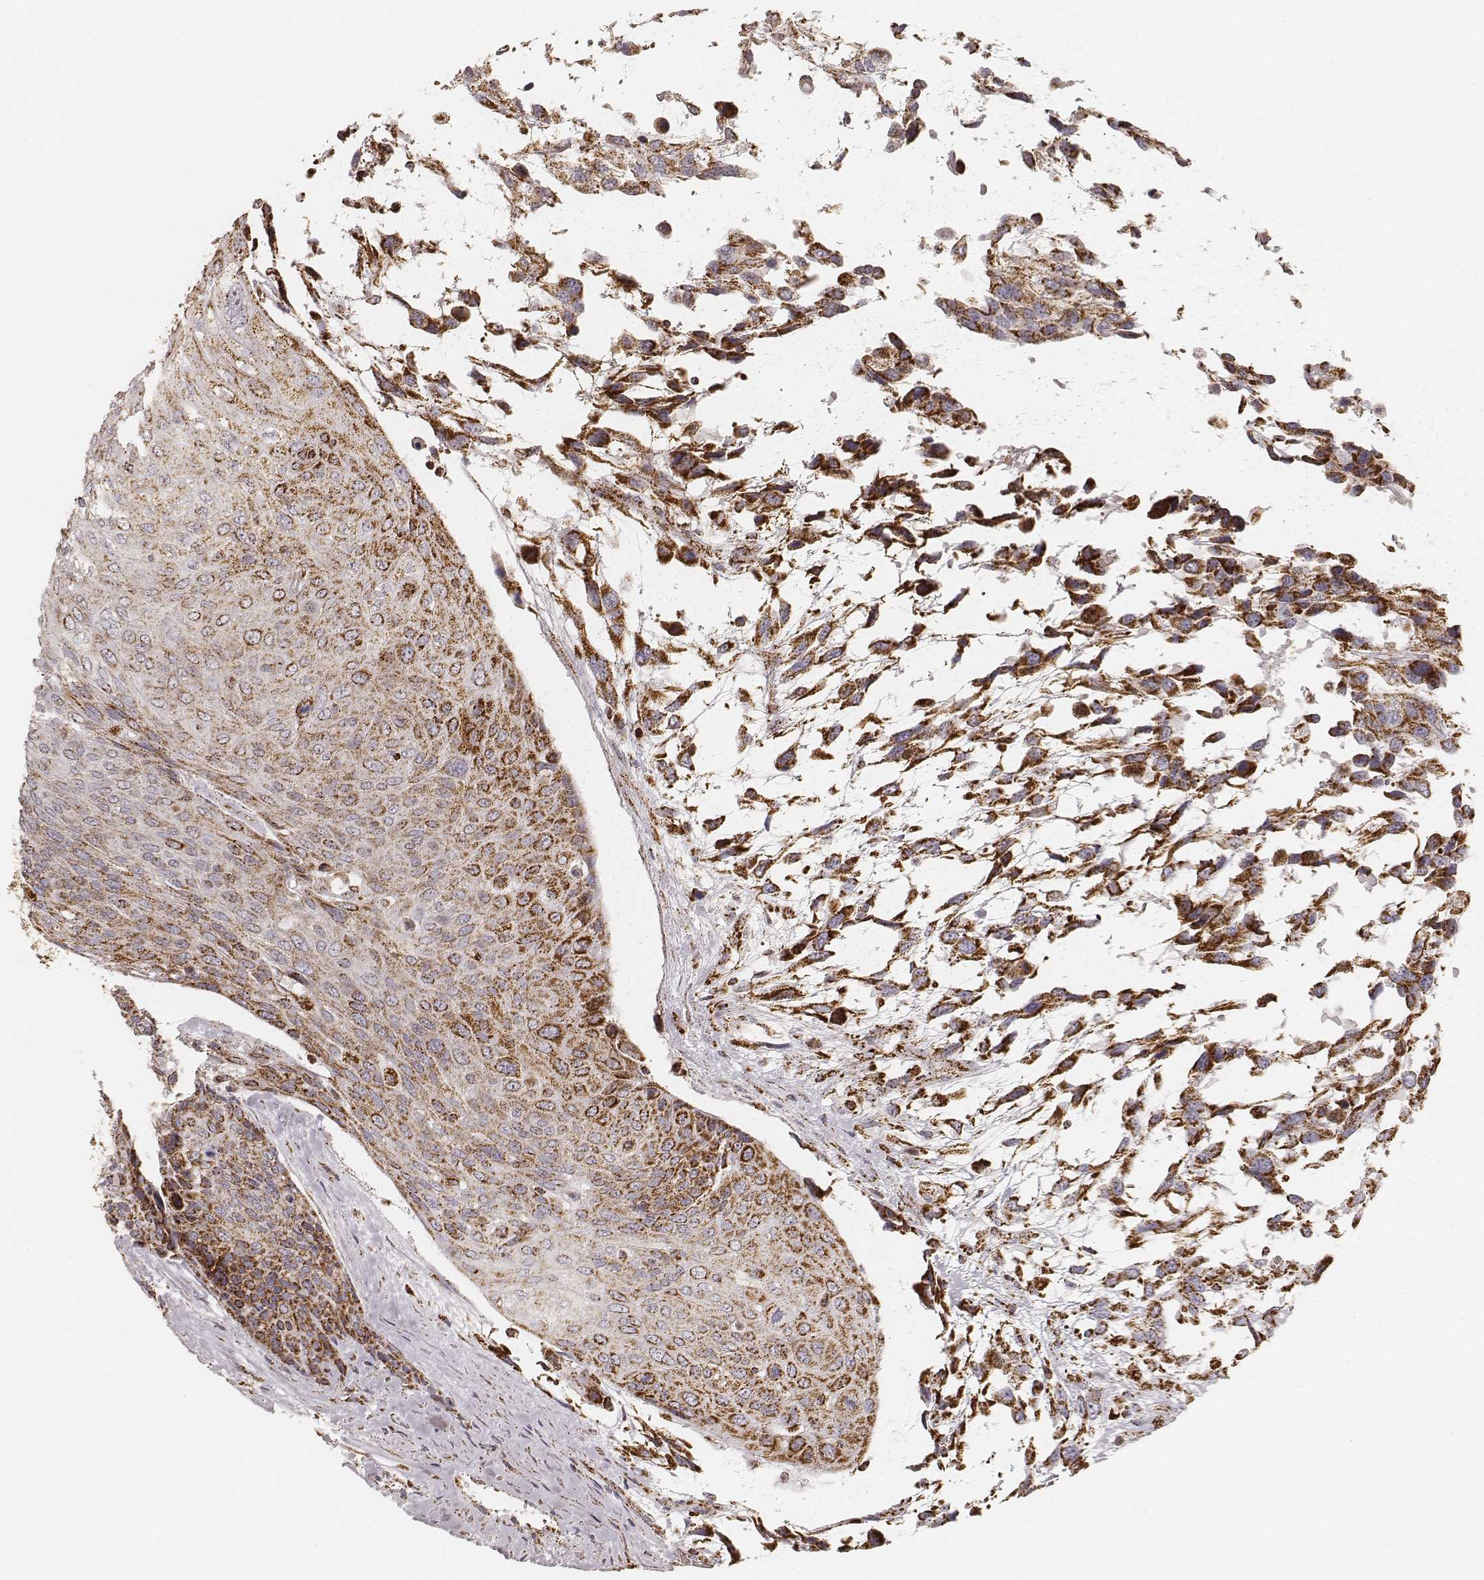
{"staining": {"intensity": "strong", "quantity": ">75%", "location": "cytoplasmic/membranous"}, "tissue": "urothelial cancer", "cell_type": "Tumor cells", "image_type": "cancer", "snomed": [{"axis": "morphology", "description": "Urothelial carcinoma, High grade"}, {"axis": "topography", "description": "Urinary bladder"}], "caption": "Protein expression by IHC demonstrates strong cytoplasmic/membranous expression in about >75% of tumor cells in high-grade urothelial carcinoma.", "gene": "CS", "patient": {"sex": "female", "age": 70}}